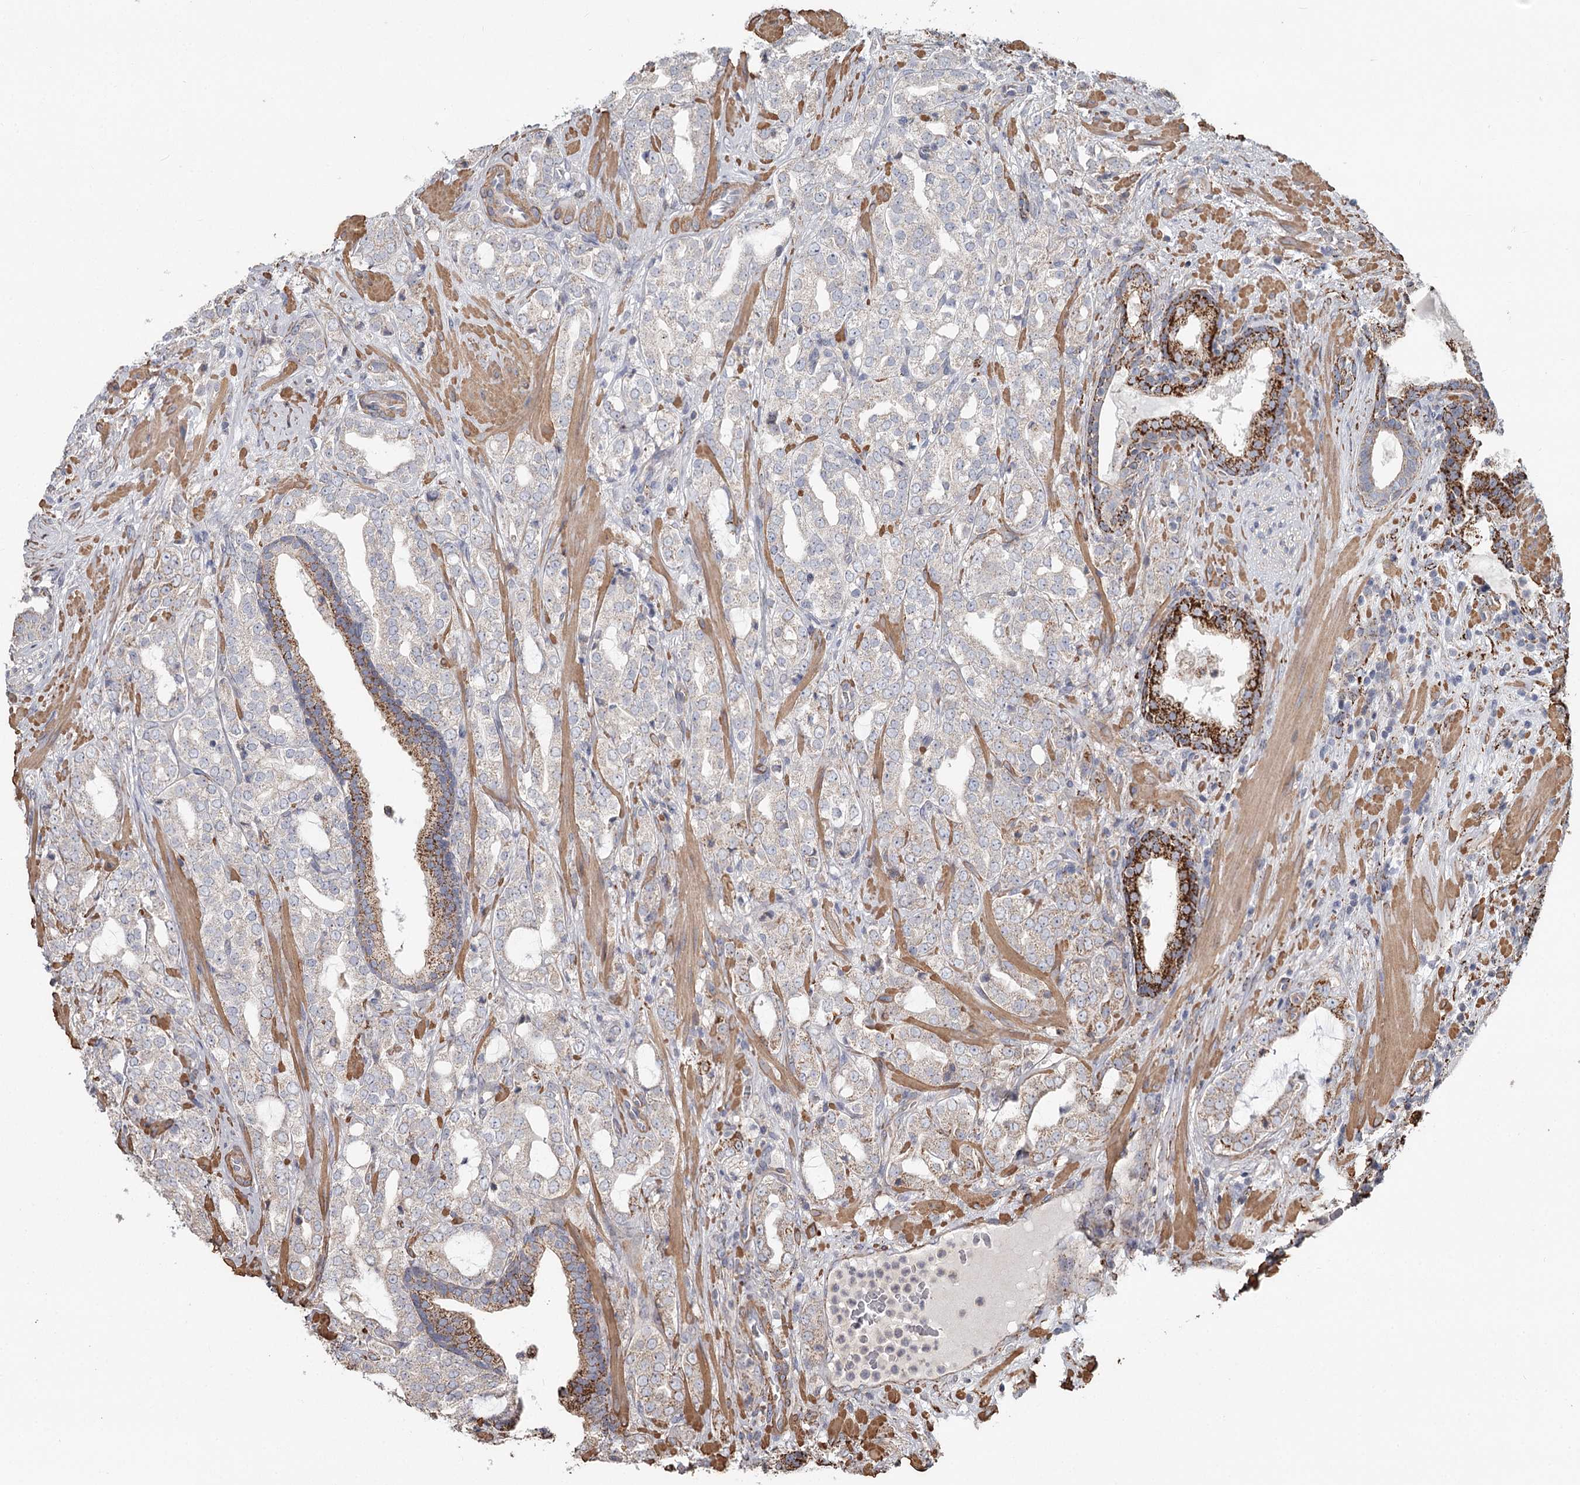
{"staining": {"intensity": "weak", "quantity": "<25%", "location": "cytoplasmic/membranous"}, "tissue": "prostate cancer", "cell_type": "Tumor cells", "image_type": "cancer", "snomed": [{"axis": "morphology", "description": "Adenocarcinoma, High grade"}, {"axis": "topography", "description": "Prostate"}], "caption": "High power microscopy photomicrograph of an immunohistochemistry image of prostate high-grade adenocarcinoma, revealing no significant staining in tumor cells.", "gene": "DHRS9", "patient": {"sex": "male", "age": 64}}